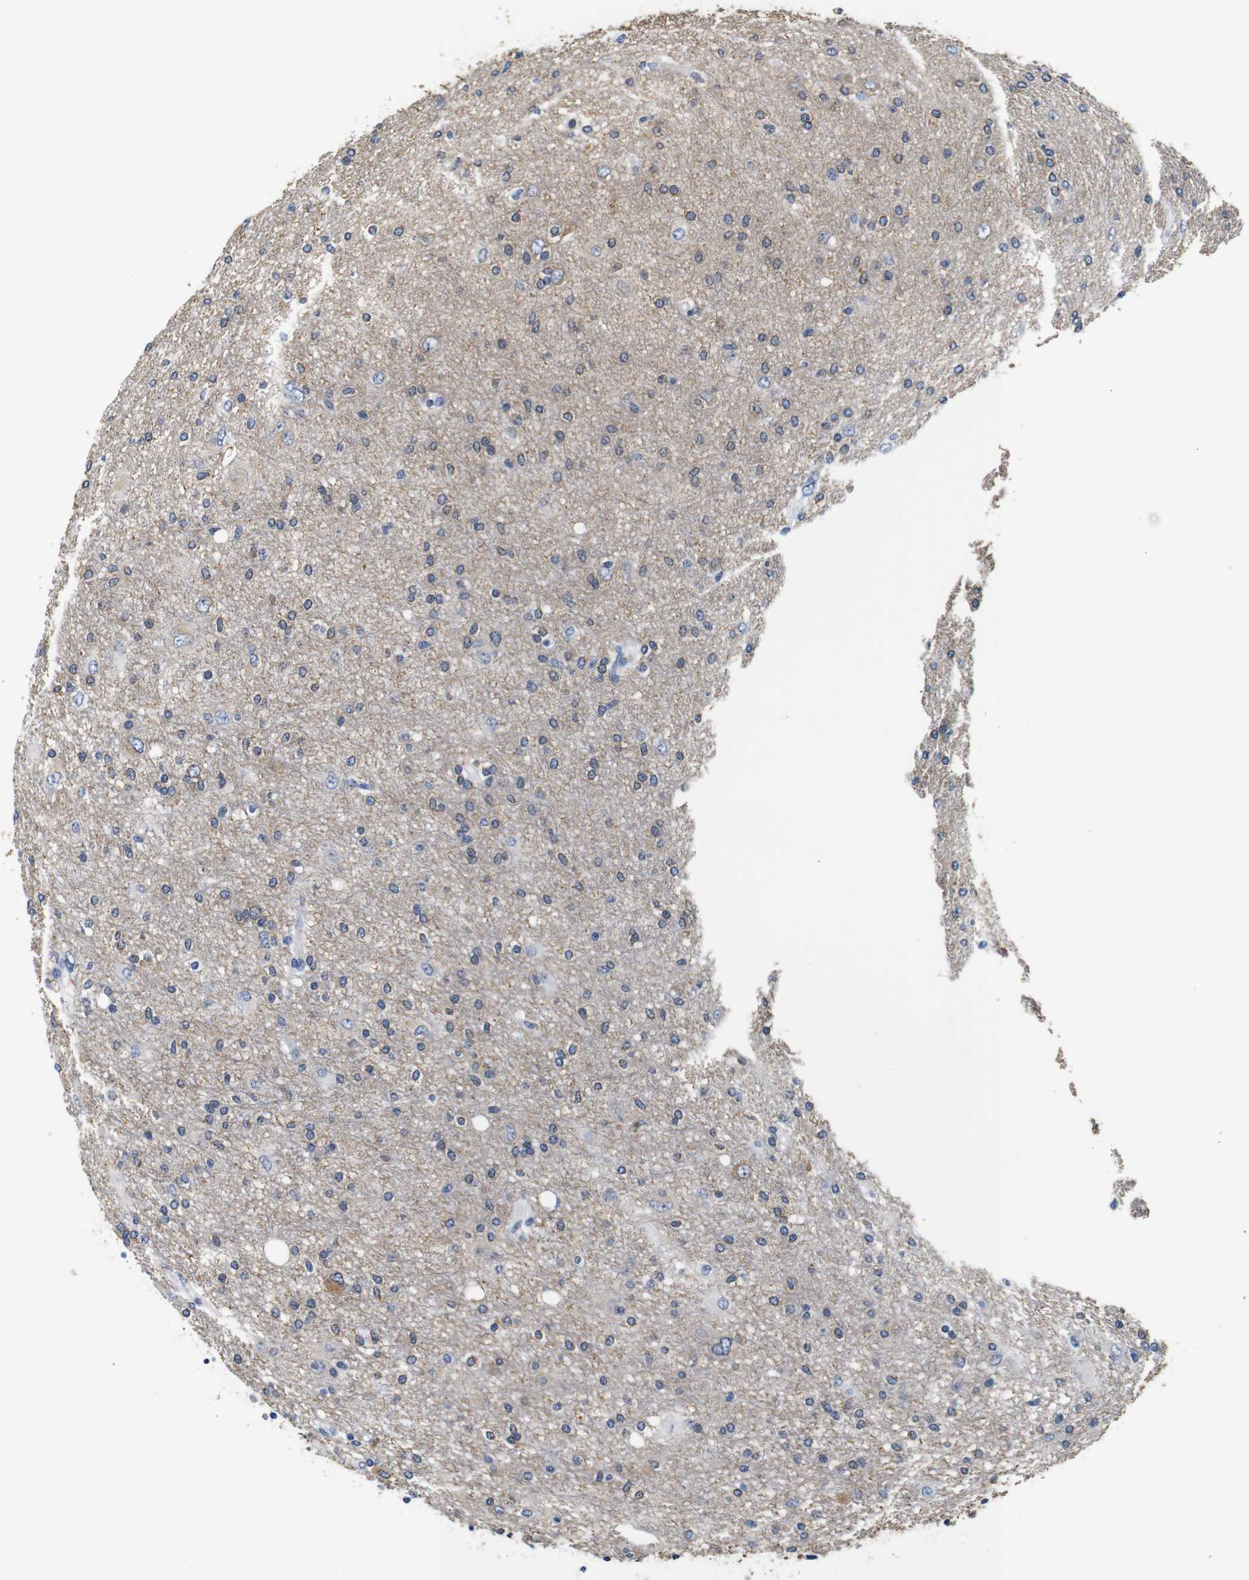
{"staining": {"intensity": "weak", "quantity": "25%-75%", "location": "cytoplasmic/membranous"}, "tissue": "glioma", "cell_type": "Tumor cells", "image_type": "cancer", "snomed": [{"axis": "morphology", "description": "Glioma, malignant, High grade"}, {"axis": "topography", "description": "Brain"}], "caption": "High-power microscopy captured an immunohistochemistry (IHC) photomicrograph of glioma, revealing weak cytoplasmic/membranous positivity in approximately 25%-75% of tumor cells. (brown staining indicates protein expression, while blue staining denotes nuclei).", "gene": "GP1BA", "patient": {"sex": "female", "age": 59}}